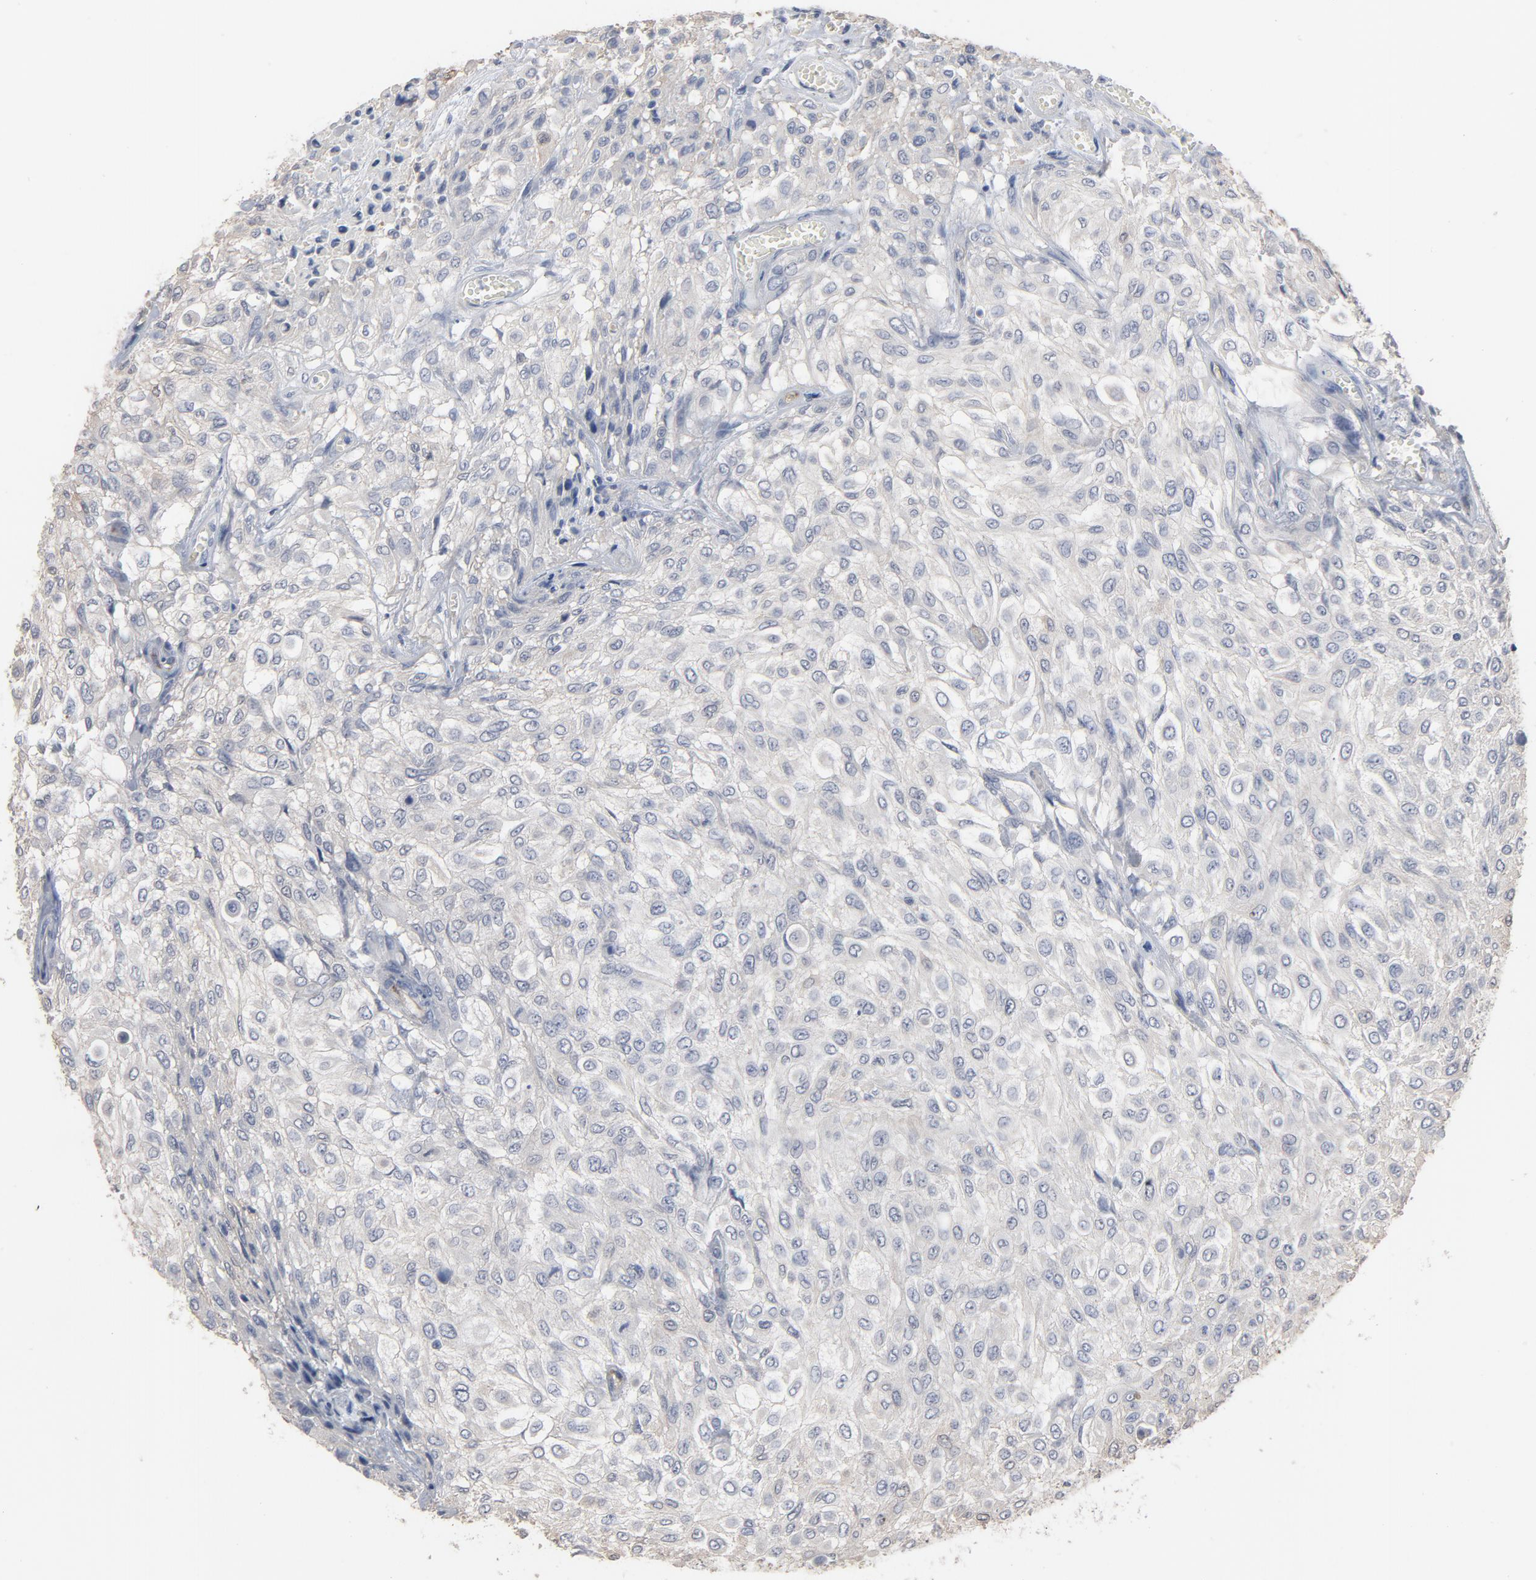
{"staining": {"intensity": "weak", "quantity": "<25%", "location": "cytoplasmic/membranous"}, "tissue": "urothelial cancer", "cell_type": "Tumor cells", "image_type": "cancer", "snomed": [{"axis": "morphology", "description": "Urothelial carcinoma, High grade"}, {"axis": "topography", "description": "Urinary bladder"}], "caption": "Tumor cells are negative for protein expression in human high-grade urothelial carcinoma.", "gene": "KDR", "patient": {"sex": "male", "age": 57}}